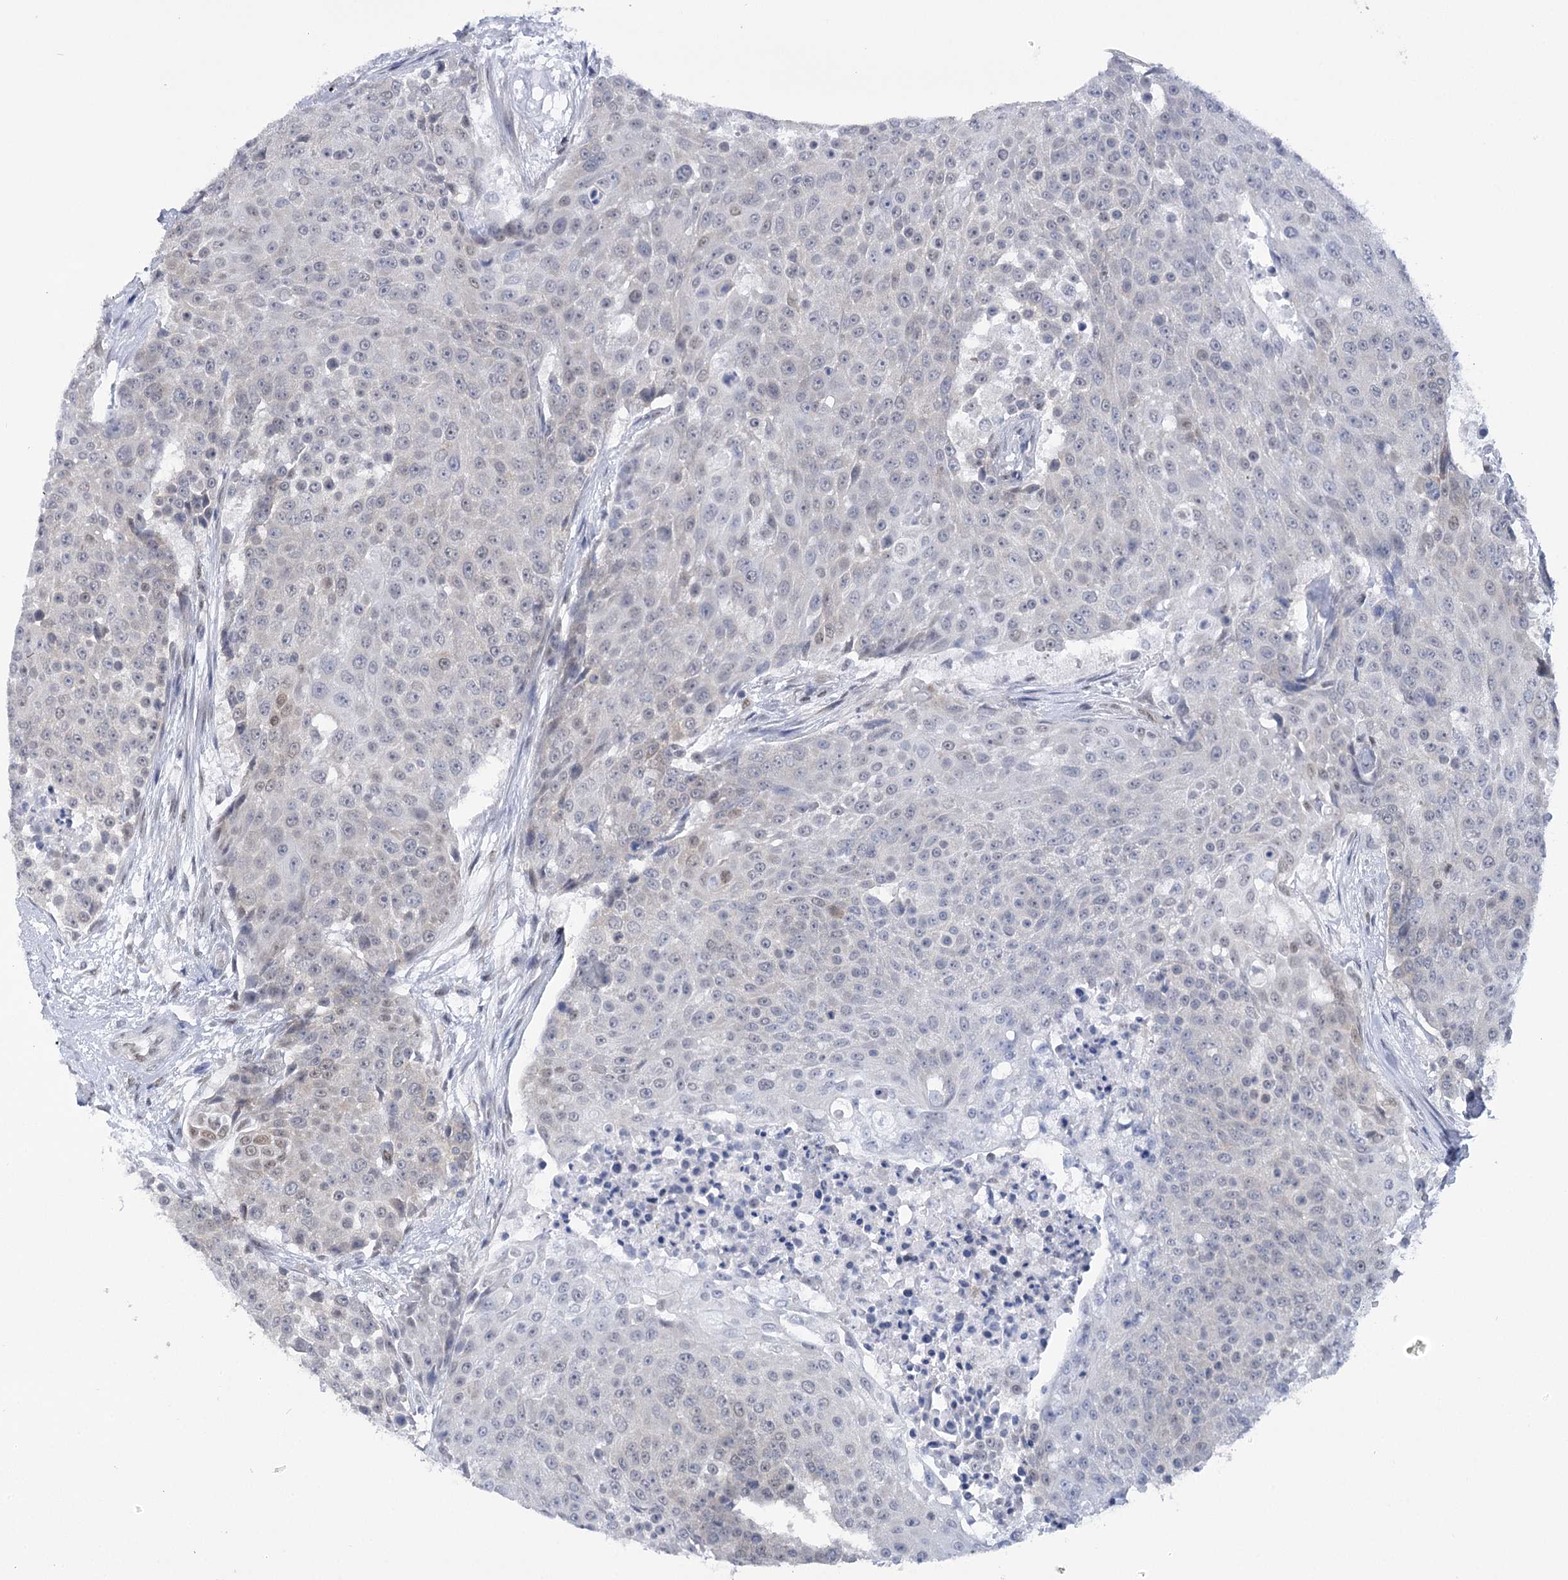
{"staining": {"intensity": "negative", "quantity": "none", "location": "none"}, "tissue": "urothelial cancer", "cell_type": "Tumor cells", "image_type": "cancer", "snomed": [{"axis": "morphology", "description": "Urothelial carcinoma, High grade"}, {"axis": "topography", "description": "Urinary bladder"}], "caption": "Photomicrograph shows no significant protein staining in tumor cells of urothelial cancer.", "gene": "HNRNPA0", "patient": {"sex": "female", "age": 63}}